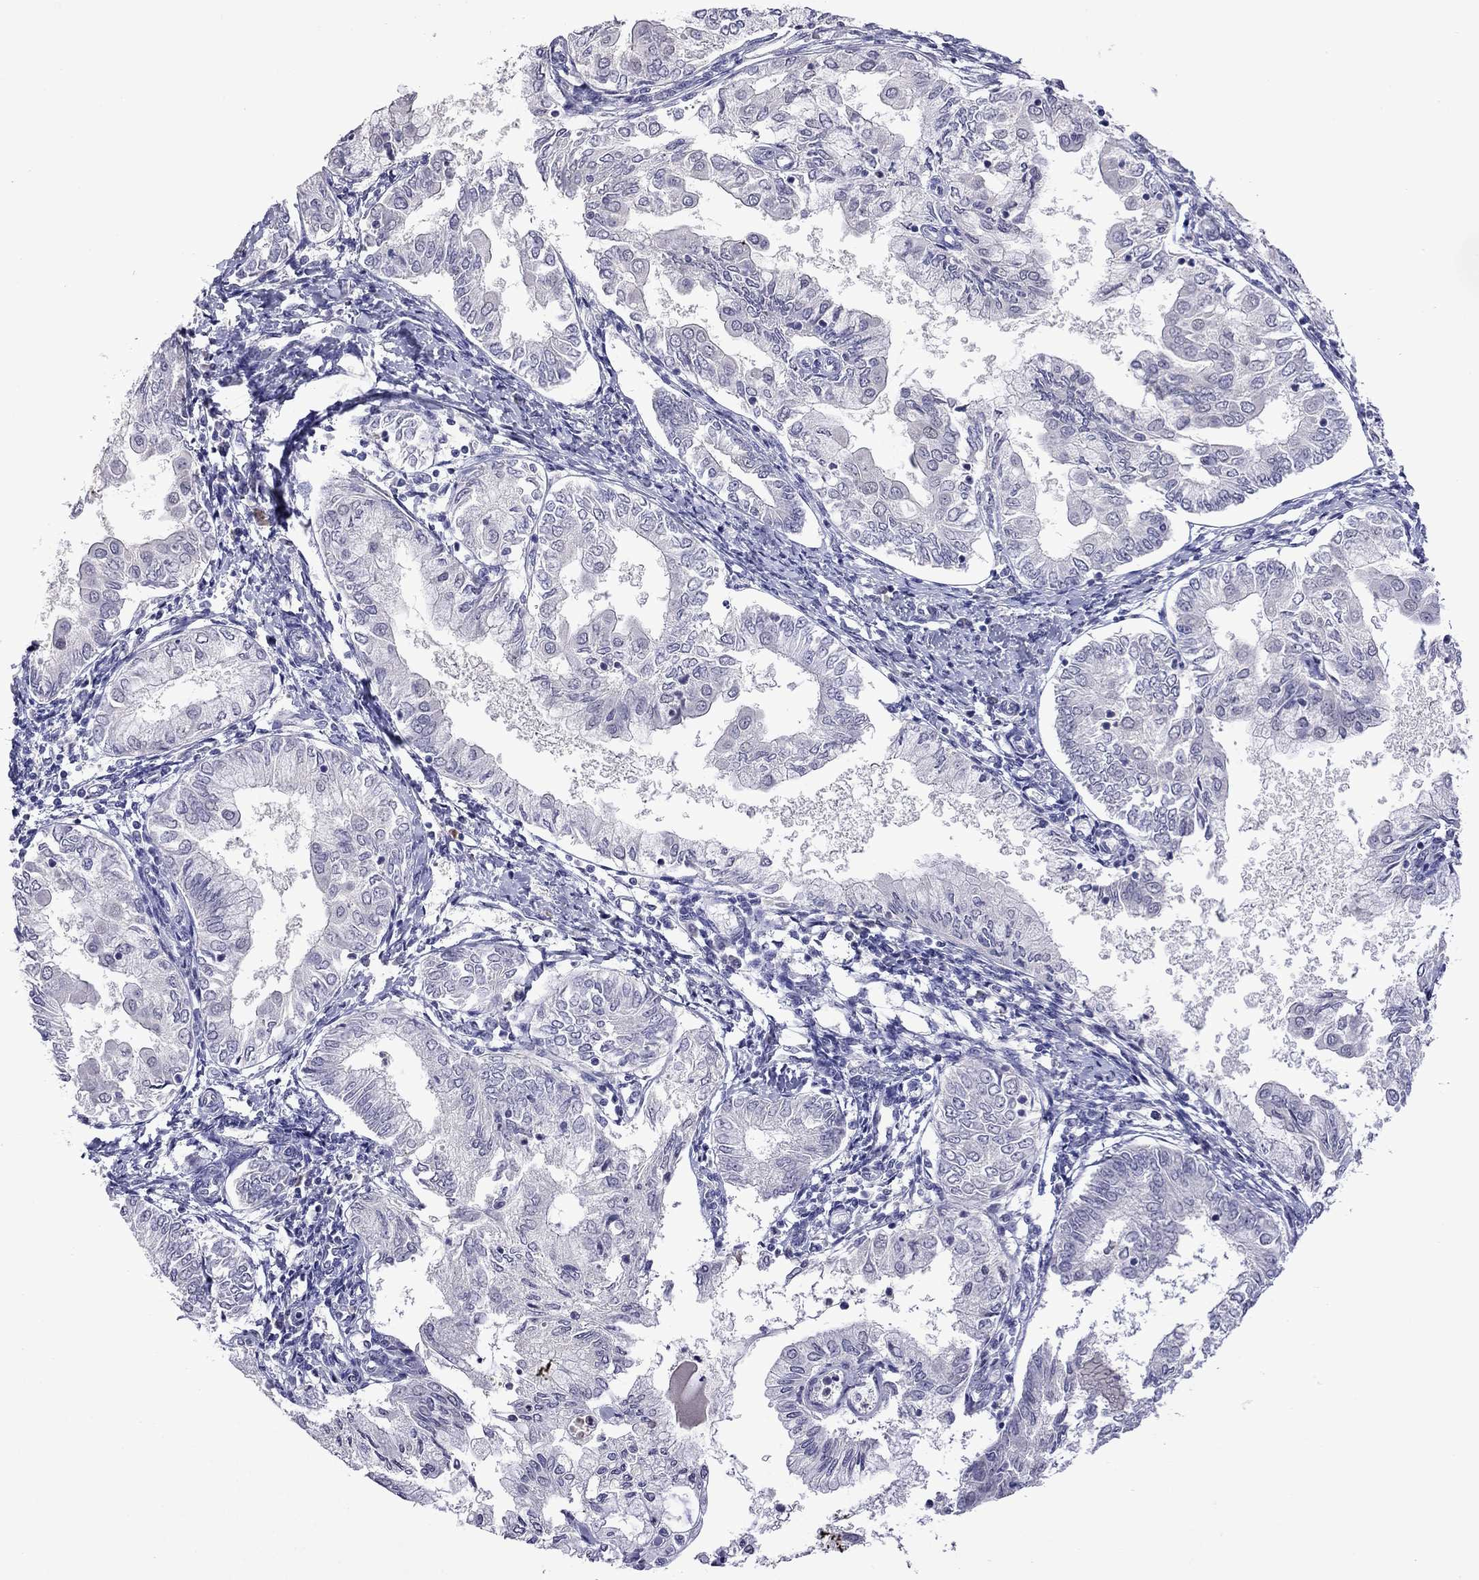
{"staining": {"intensity": "negative", "quantity": "none", "location": "none"}, "tissue": "endometrial cancer", "cell_type": "Tumor cells", "image_type": "cancer", "snomed": [{"axis": "morphology", "description": "Adenocarcinoma, NOS"}, {"axis": "topography", "description": "Endometrium"}], "caption": "The micrograph displays no significant positivity in tumor cells of adenocarcinoma (endometrial).", "gene": "STAR", "patient": {"sex": "female", "age": 68}}